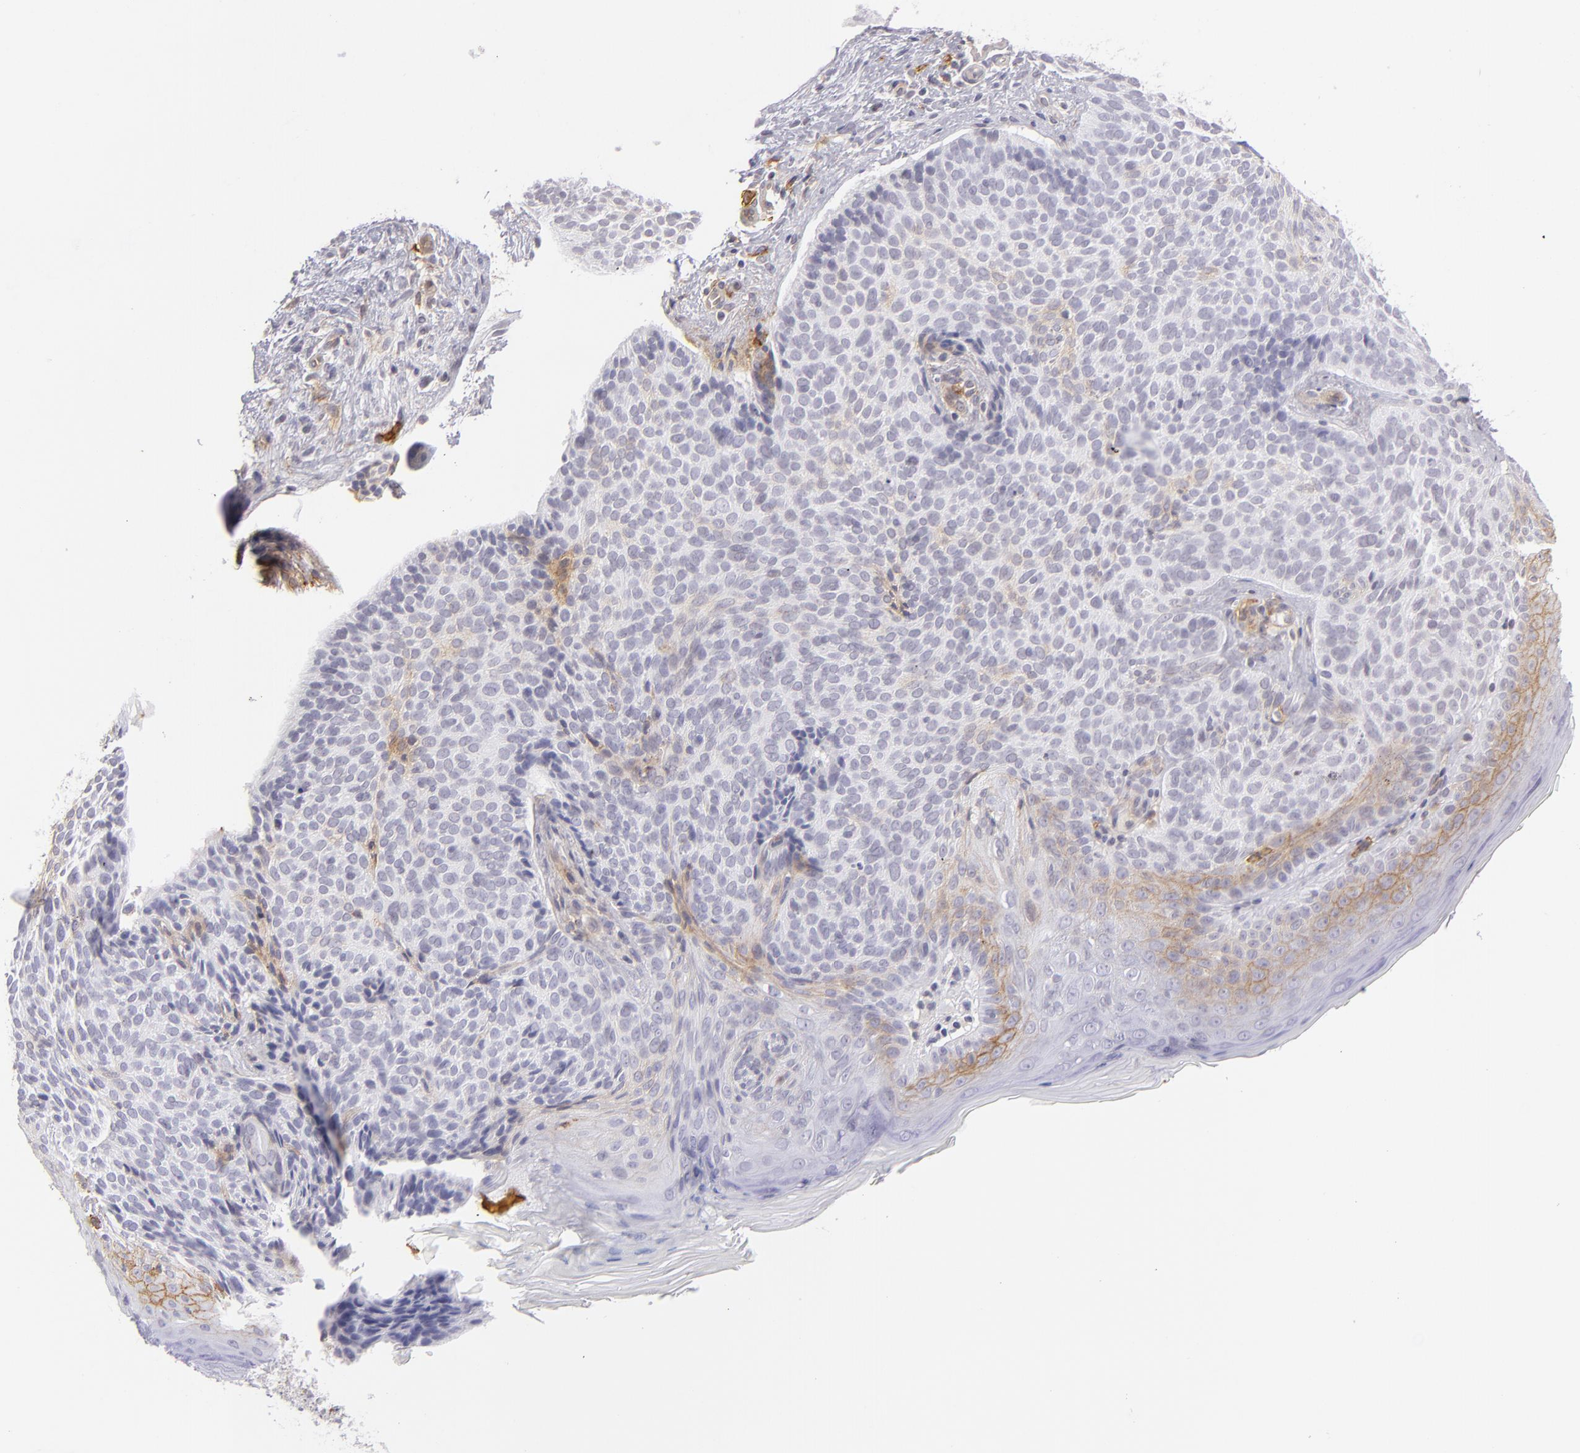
{"staining": {"intensity": "moderate", "quantity": "<25%", "location": "cytoplasmic/membranous"}, "tissue": "skin cancer", "cell_type": "Tumor cells", "image_type": "cancer", "snomed": [{"axis": "morphology", "description": "Basal cell carcinoma"}, {"axis": "topography", "description": "Skin"}], "caption": "This micrograph displays immunohistochemistry (IHC) staining of skin basal cell carcinoma, with low moderate cytoplasmic/membranous positivity in approximately <25% of tumor cells.", "gene": "THBD", "patient": {"sex": "female", "age": 78}}